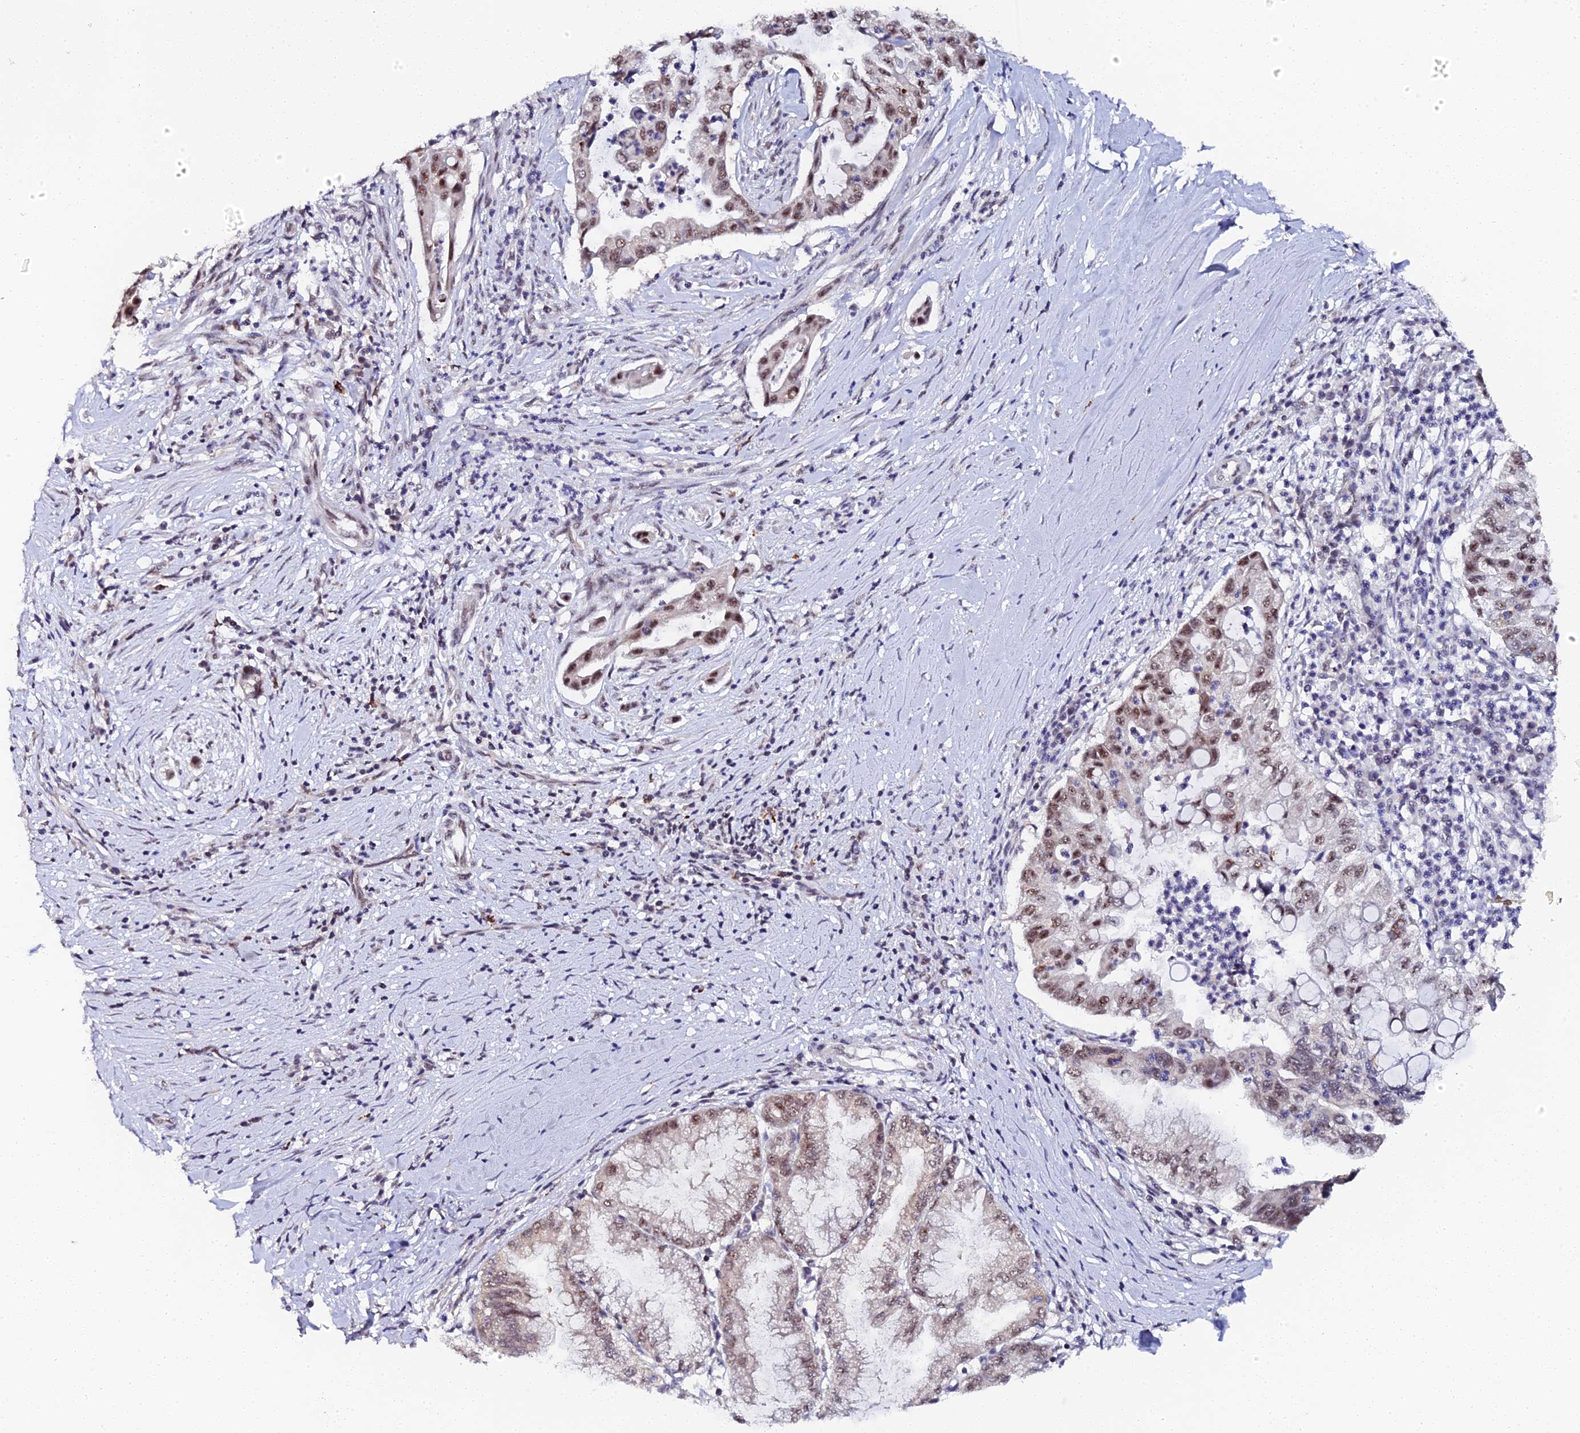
{"staining": {"intensity": "moderate", "quantity": ">75%", "location": "nuclear"}, "tissue": "pancreatic cancer", "cell_type": "Tumor cells", "image_type": "cancer", "snomed": [{"axis": "morphology", "description": "Adenocarcinoma, NOS"}, {"axis": "topography", "description": "Pancreas"}], "caption": "Immunohistochemistry image of adenocarcinoma (pancreatic) stained for a protein (brown), which reveals medium levels of moderate nuclear staining in approximately >75% of tumor cells.", "gene": "MAGOHB", "patient": {"sex": "male", "age": 73}}